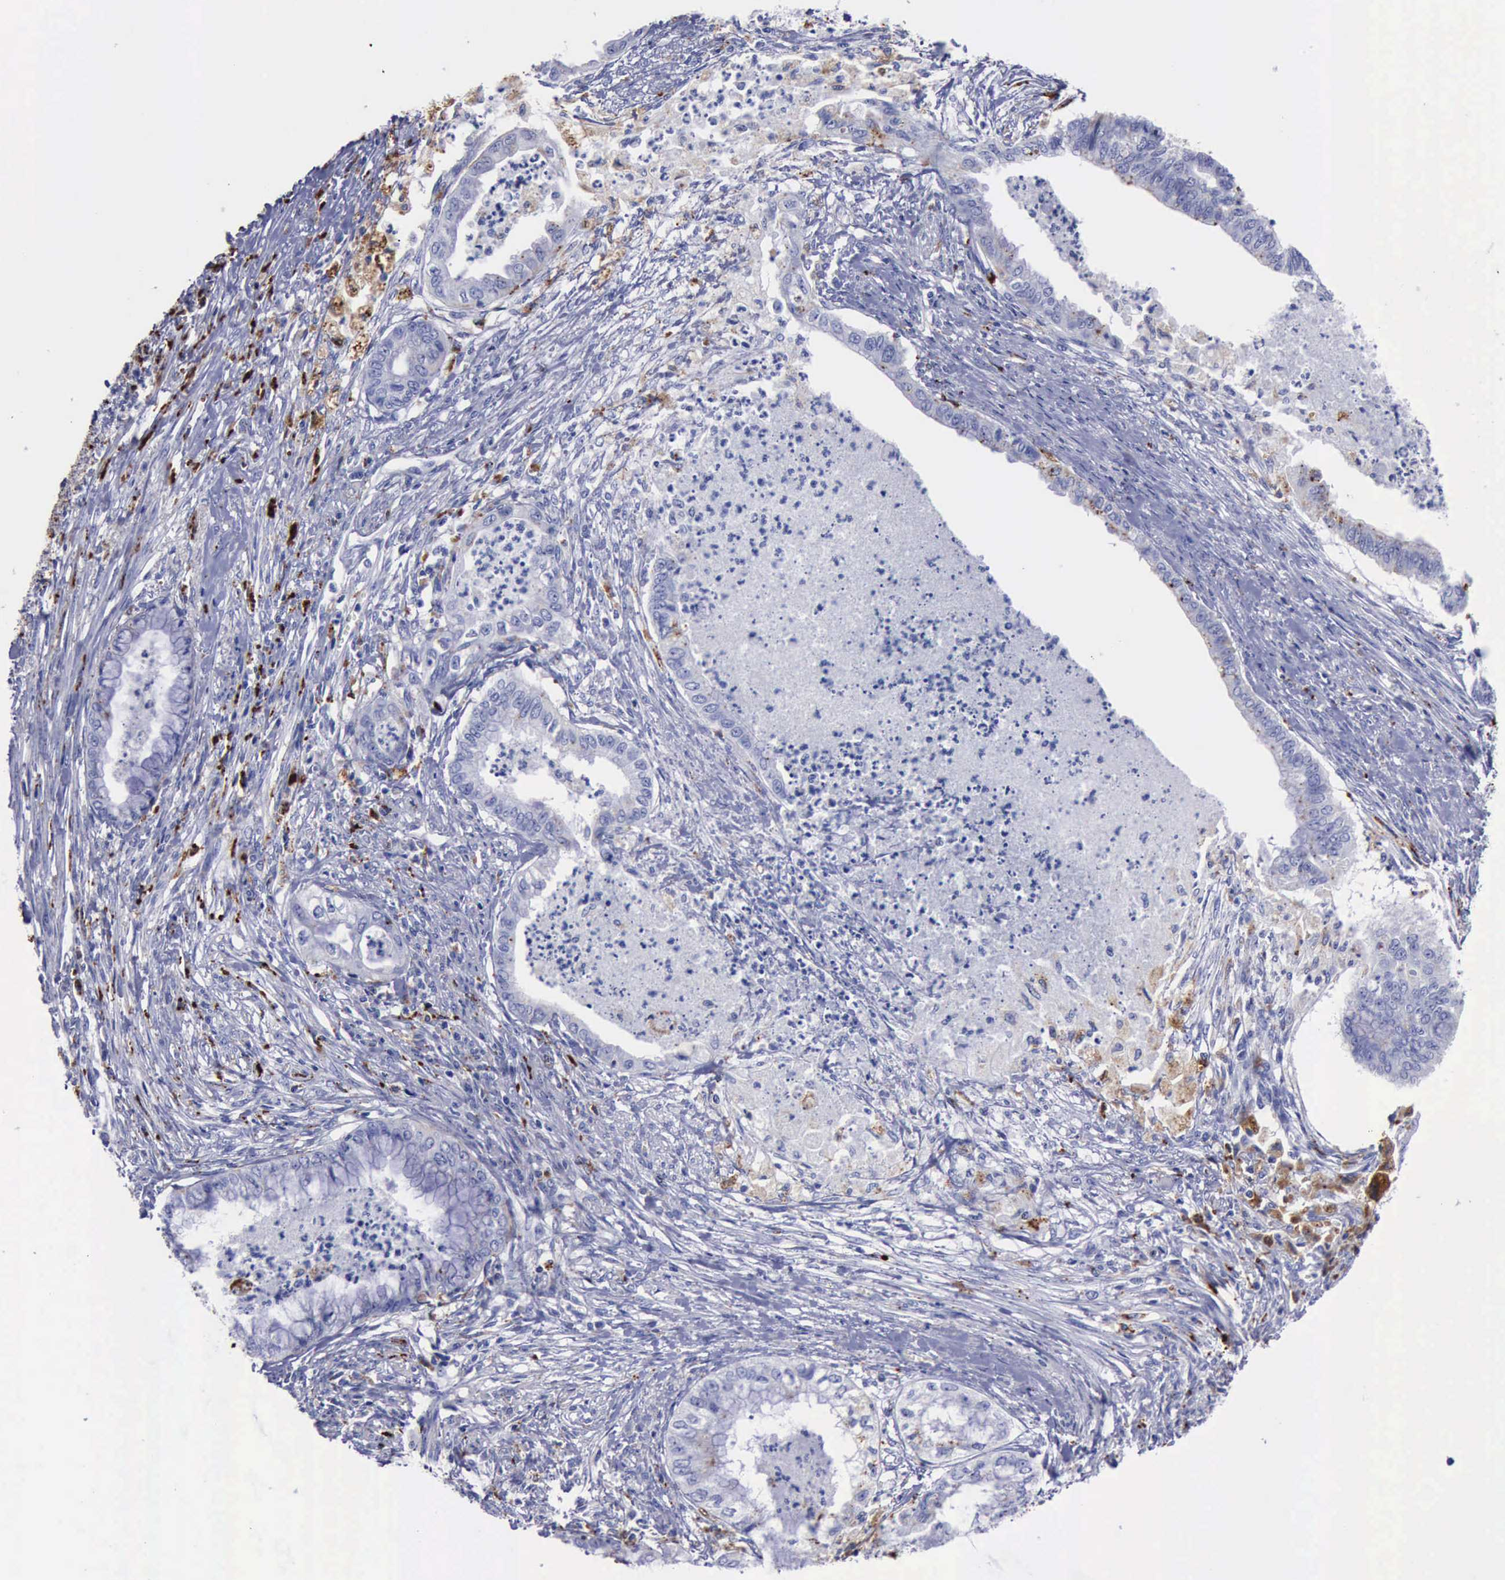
{"staining": {"intensity": "moderate", "quantity": "<25%", "location": "cytoplasmic/membranous"}, "tissue": "endometrial cancer", "cell_type": "Tumor cells", "image_type": "cancer", "snomed": [{"axis": "morphology", "description": "Necrosis, NOS"}, {"axis": "morphology", "description": "Adenocarcinoma, NOS"}, {"axis": "topography", "description": "Endometrium"}], "caption": "Human adenocarcinoma (endometrial) stained for a protein (brown) demonstrates moderate cytoplasmic/membranous positive staining in approximately <25% of tumor cells.", "gene": "CTSD", "patient": {"sex": "female", "age": 79}}